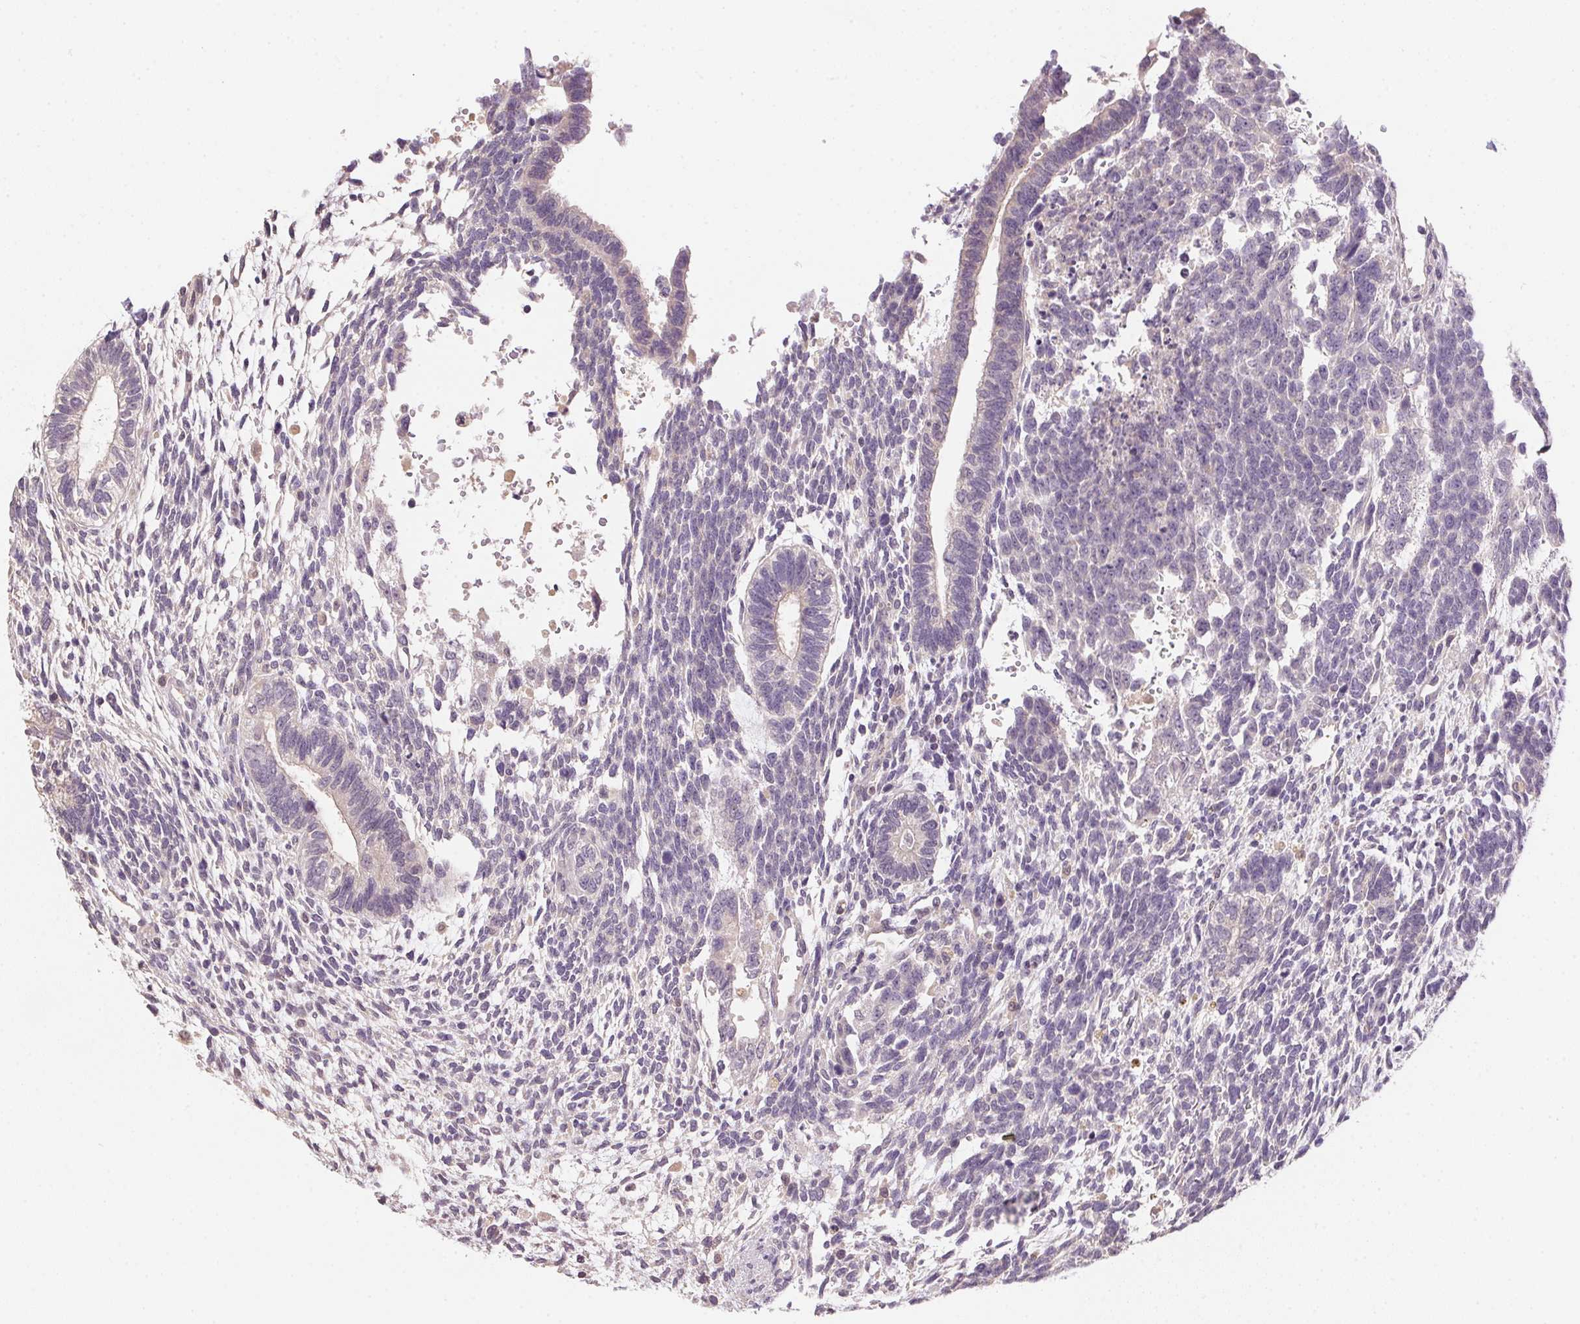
{"staining": {"intensity": "negative", "quantity": "none", "location": "none"}, "tissue": "testis cancer", "cell_type": "Tumor cells", "image_type": "cancer", "snomed": [{"axis": "morphology", "description": "Carcinoma, Embryonal, NOS"}, {"axis": "topography", "description": "Testis"}], "caption": "A micrograph of human testis embryonal carcinoma is negative for staining in tumor cells. Brightfield microscopy of IHC stained with DAB (3,3'-diaminobenzidine) (brown) and hematoxylin (blue), captured at high magnification.", "gene": "ALDH8A1", "patient": {"sex": "male", "age": 23}}